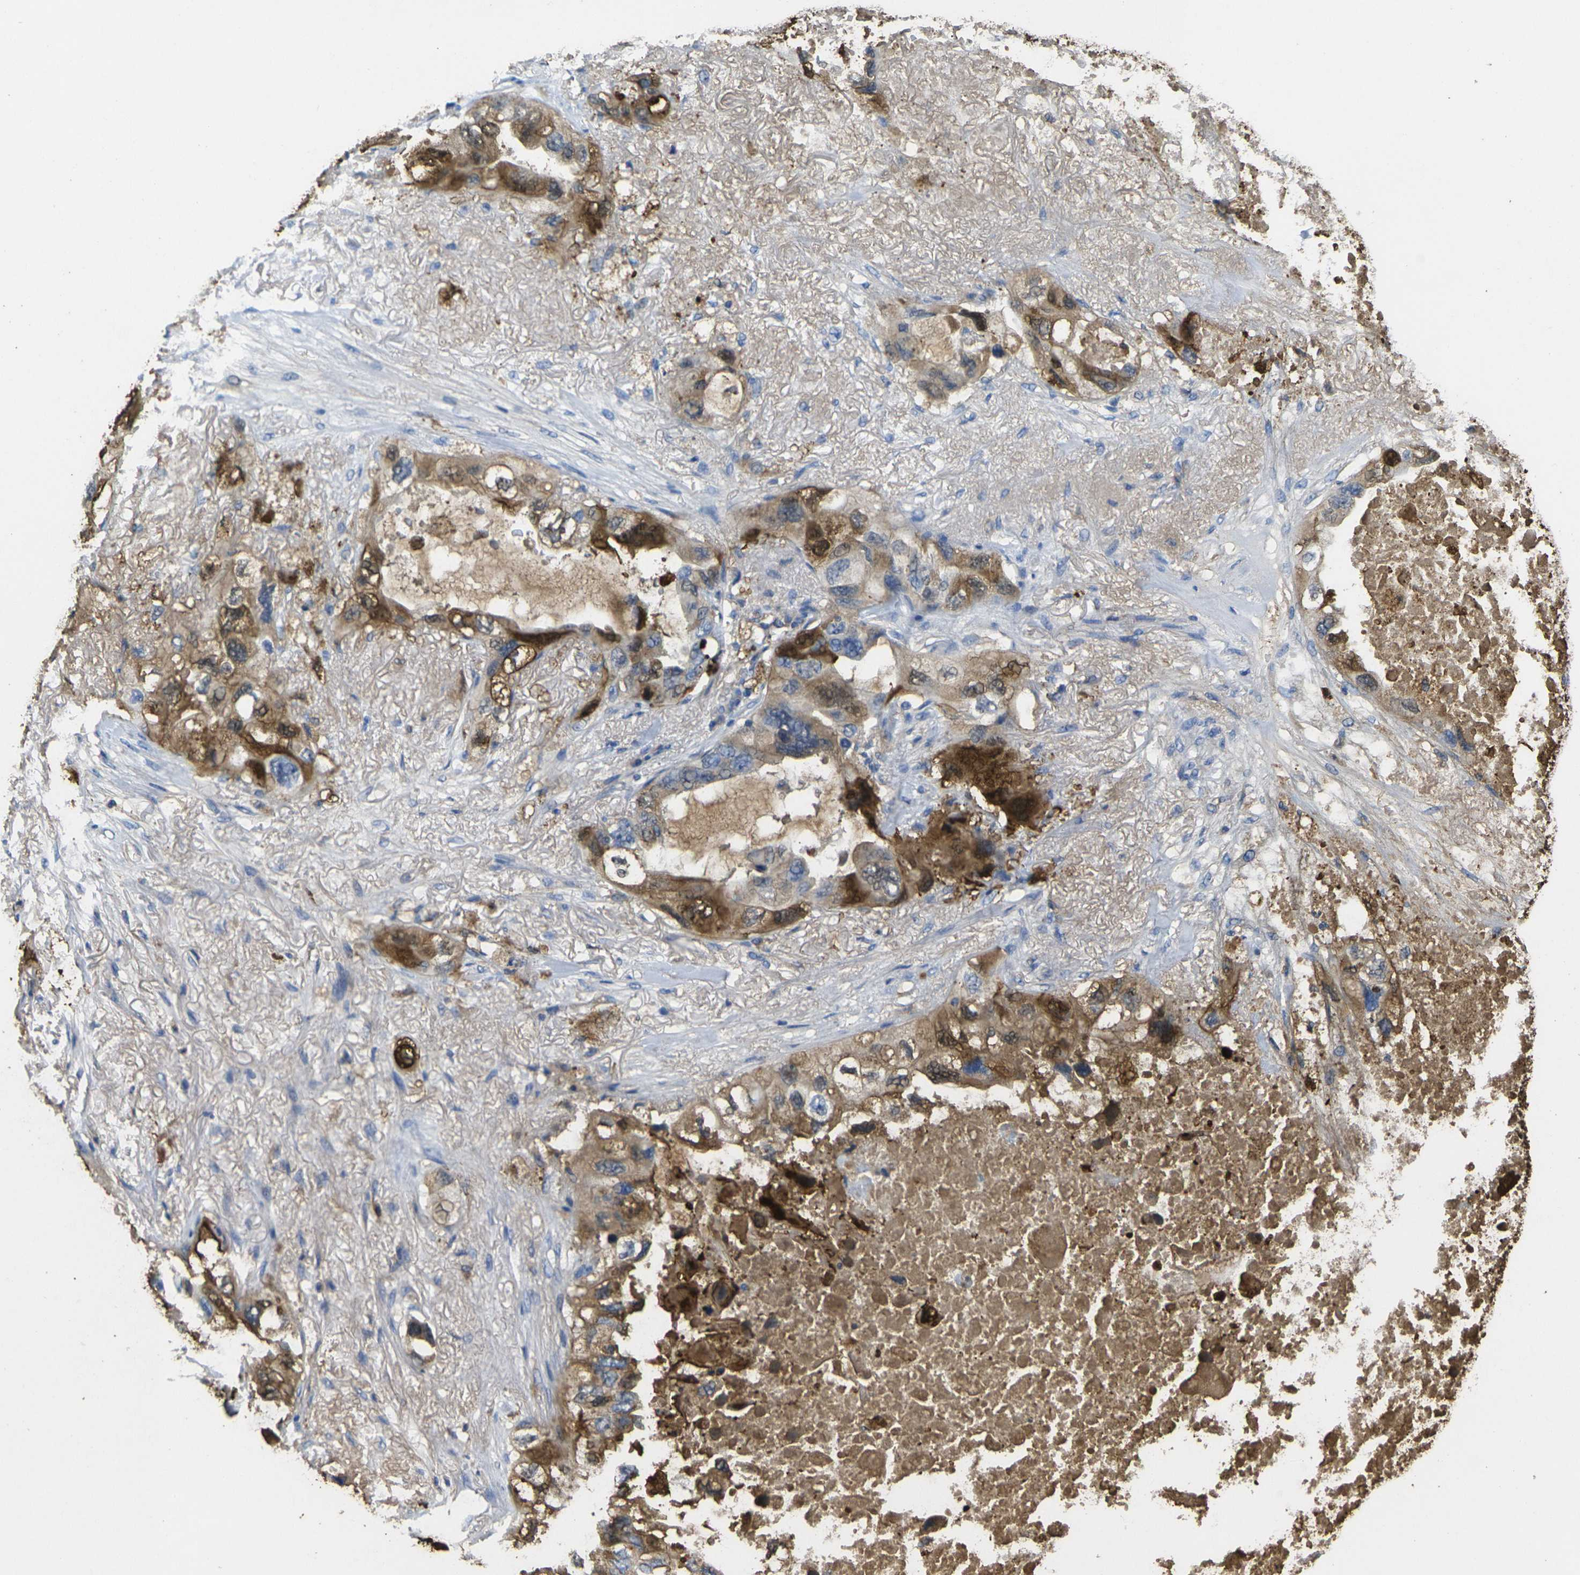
{"staining": {"intensity": "strong", "quantity": ">75%", "location": "cytoplasmic/membranous,nuclear"}, "tissue": "lung cancer", "cell_type": "Tumor cells", "image_type": "cancer", "snomed": [{"axis": "morphology", "description": "Squamous cell carcinoma, NOS"}, {"axis": "topography", "description": "Lung"}], "caption": "This histopathology image displays IHC staining of human lung squamous cell carcinoma, with high strong cytoplasmic/membranous and nuclear positivity in approximately >75% of tumor cells.", "gene": "S100A9", "patient": {"sex": "female", "age": 73}}